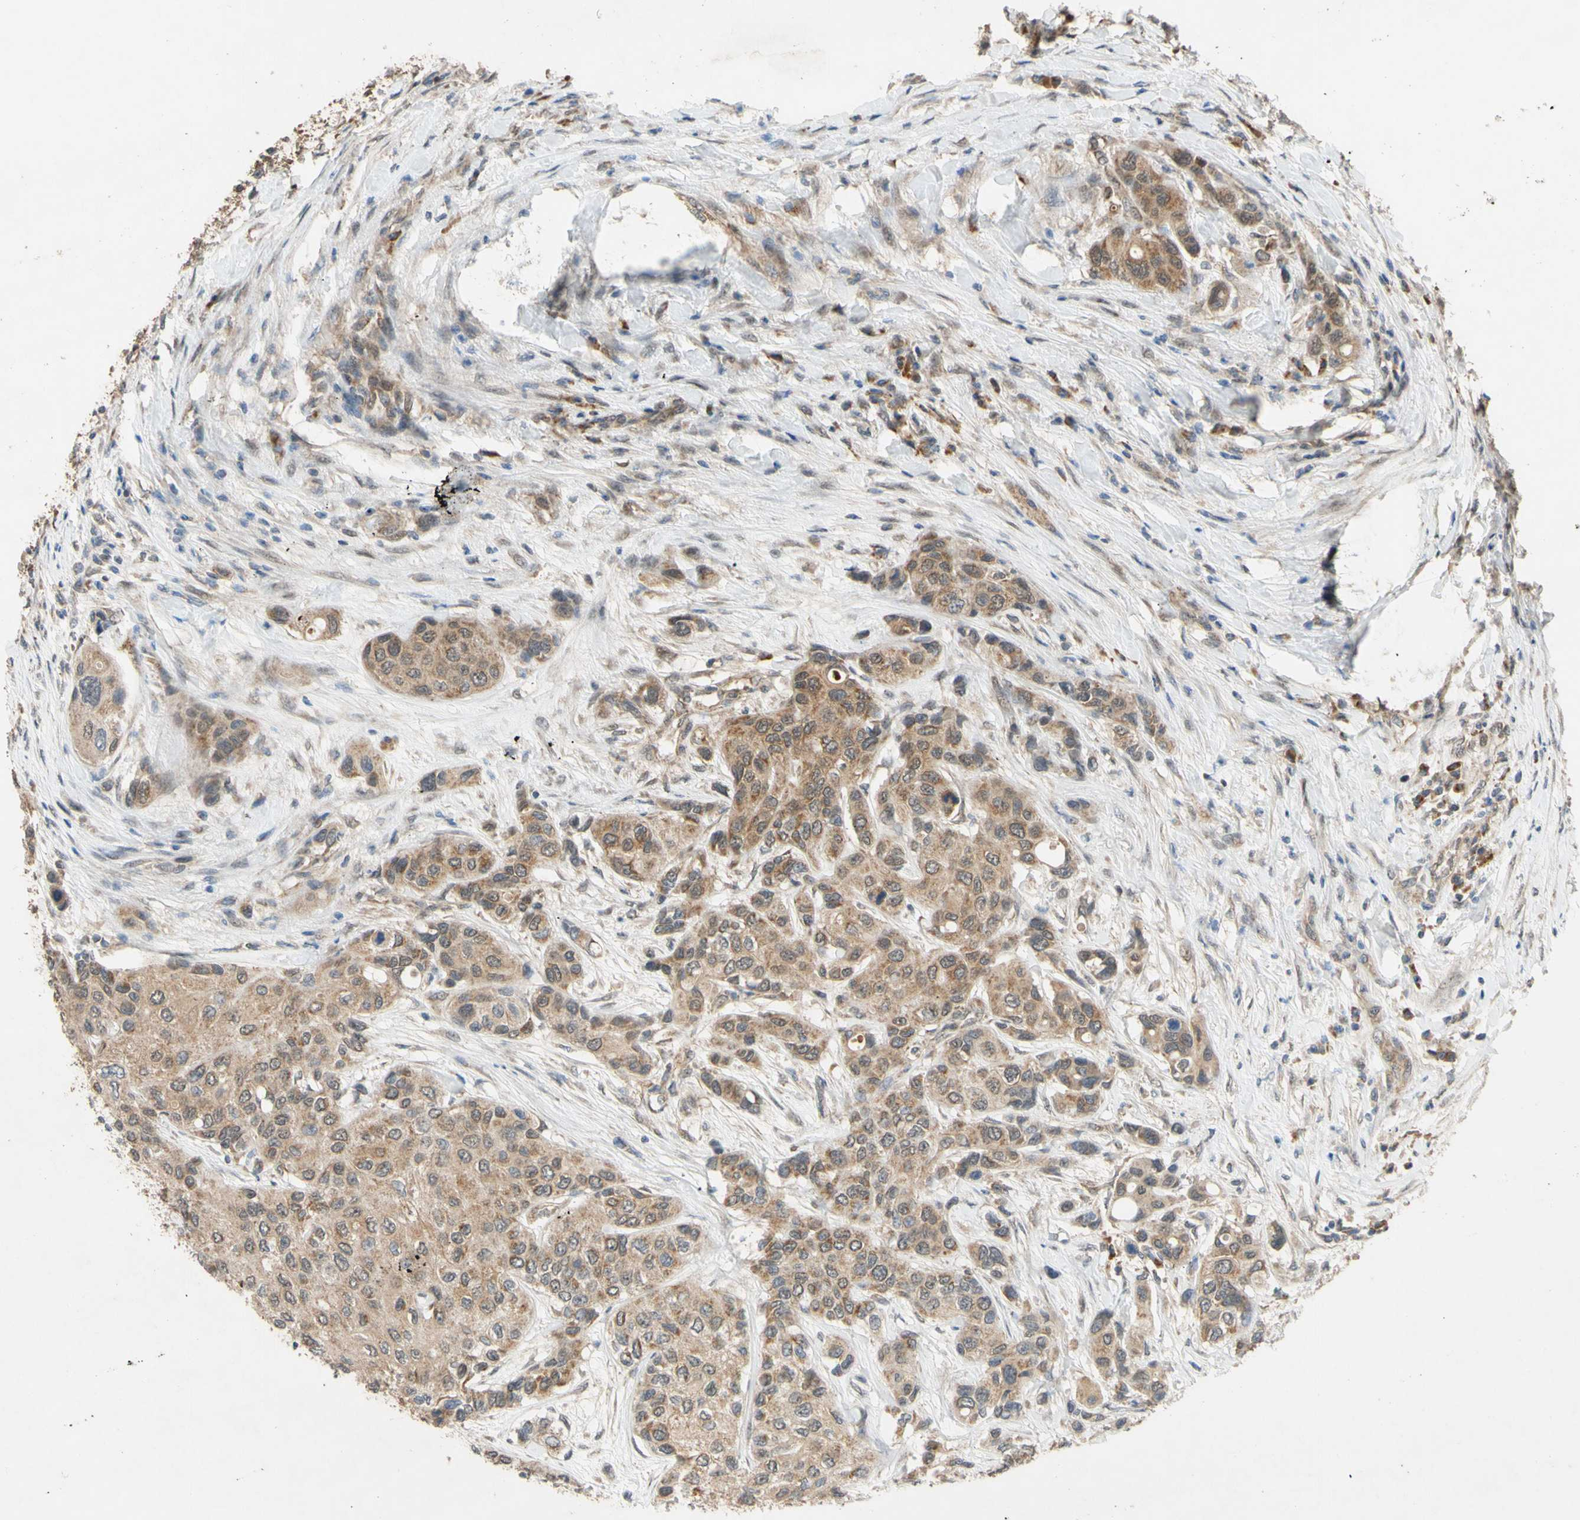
{"staining": {"intensity": "moderate", "quantity": ">75%", "location": "cytoplasmic/membranous"}, "tissue": "urothelial cancer", "cell_type": "Tumor cells", "image_type": "cancer", "snomed": [{"axis": "morphology", "description": "Urothelial carcinoma, High grade"}, {"axis": "topography", "description": "Urinary bladder"}], "caption": "Protein expression analysis of urothelial cancer reveals moderate cytoplasmic/membranous expression in about >75% of tumor cells.", "gene": "CD164", "patient": {"sex": "female", "age": 56}}